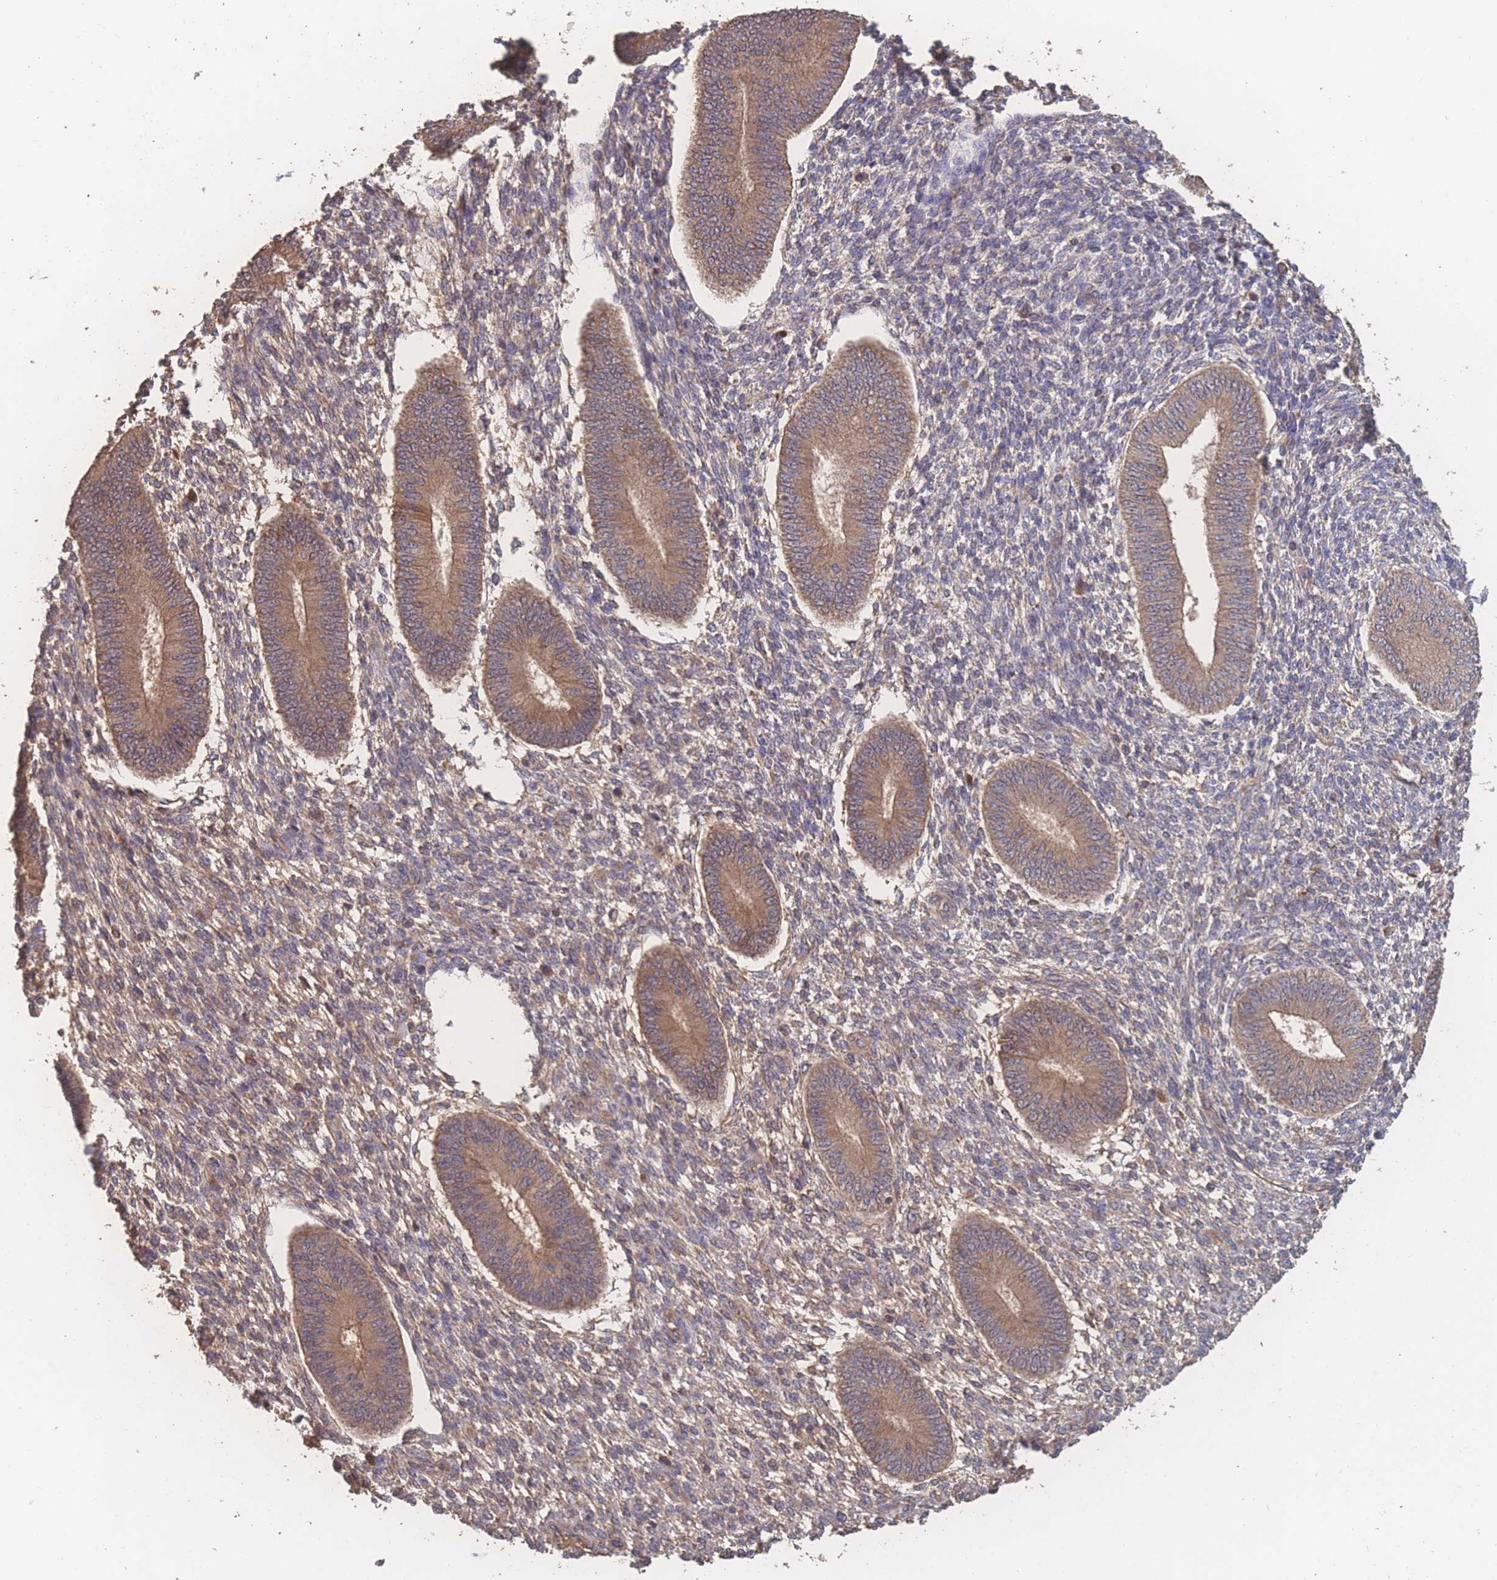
{"staining": {"intensity": "weak", "quantity": "25%-75%", "location": "cytoplasmic/membranous"}, "tissue": "endometrium", "cell_type": "Cells in endometrial stroma", "image_type": "normal", "snomed": [{"axis": "morphology", "description": "Normal tissue, NOS"}, {"axis": "topography", "description": "Endometrium"}], "caption": "Cells in endometrial stroma exhibit low levels of weak cytoplasmic/membranous staining in approximately 25%-75% of cells in benign endometrium.", "gene": "ATXN10", "patient": {"sex": "female", "age": 49}}